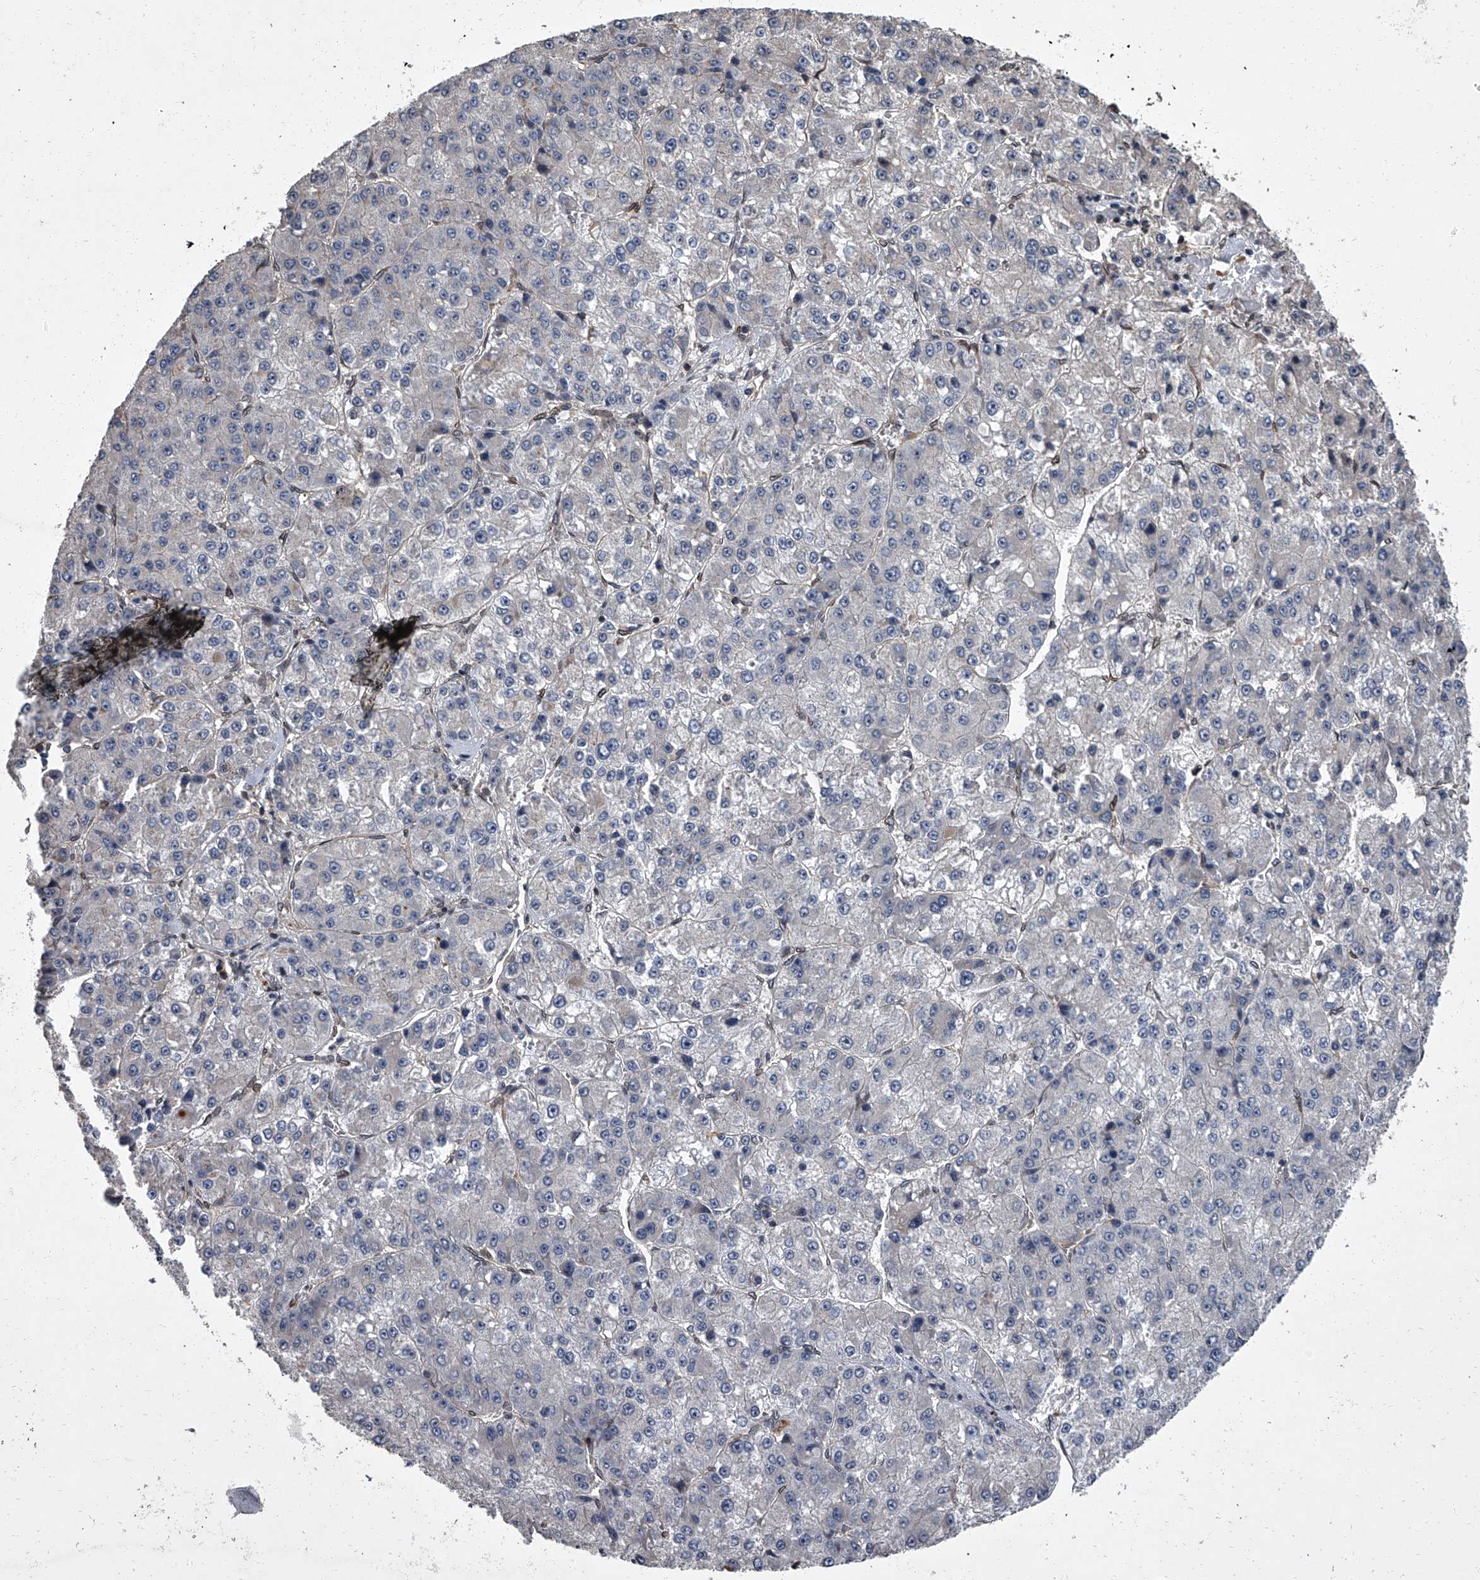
{"staining": {"intensity": "negative", "quantity": "none", "location": "none"}, "tissue": "liver cancer", "cell_type": "Tumor cells", "image_type": "cancer", "snomed": [{"axis": "morphology", "description": "Carcinoma, Hepatocellular, NOS"}, {"axis": "topography", "description": "Liver"}], "caption": "Protein analysis of liver cancer reveals no significant expression in tumor cells.", "gene": "LRRC8C", "patient": {"sex": "female", "age": 73}}